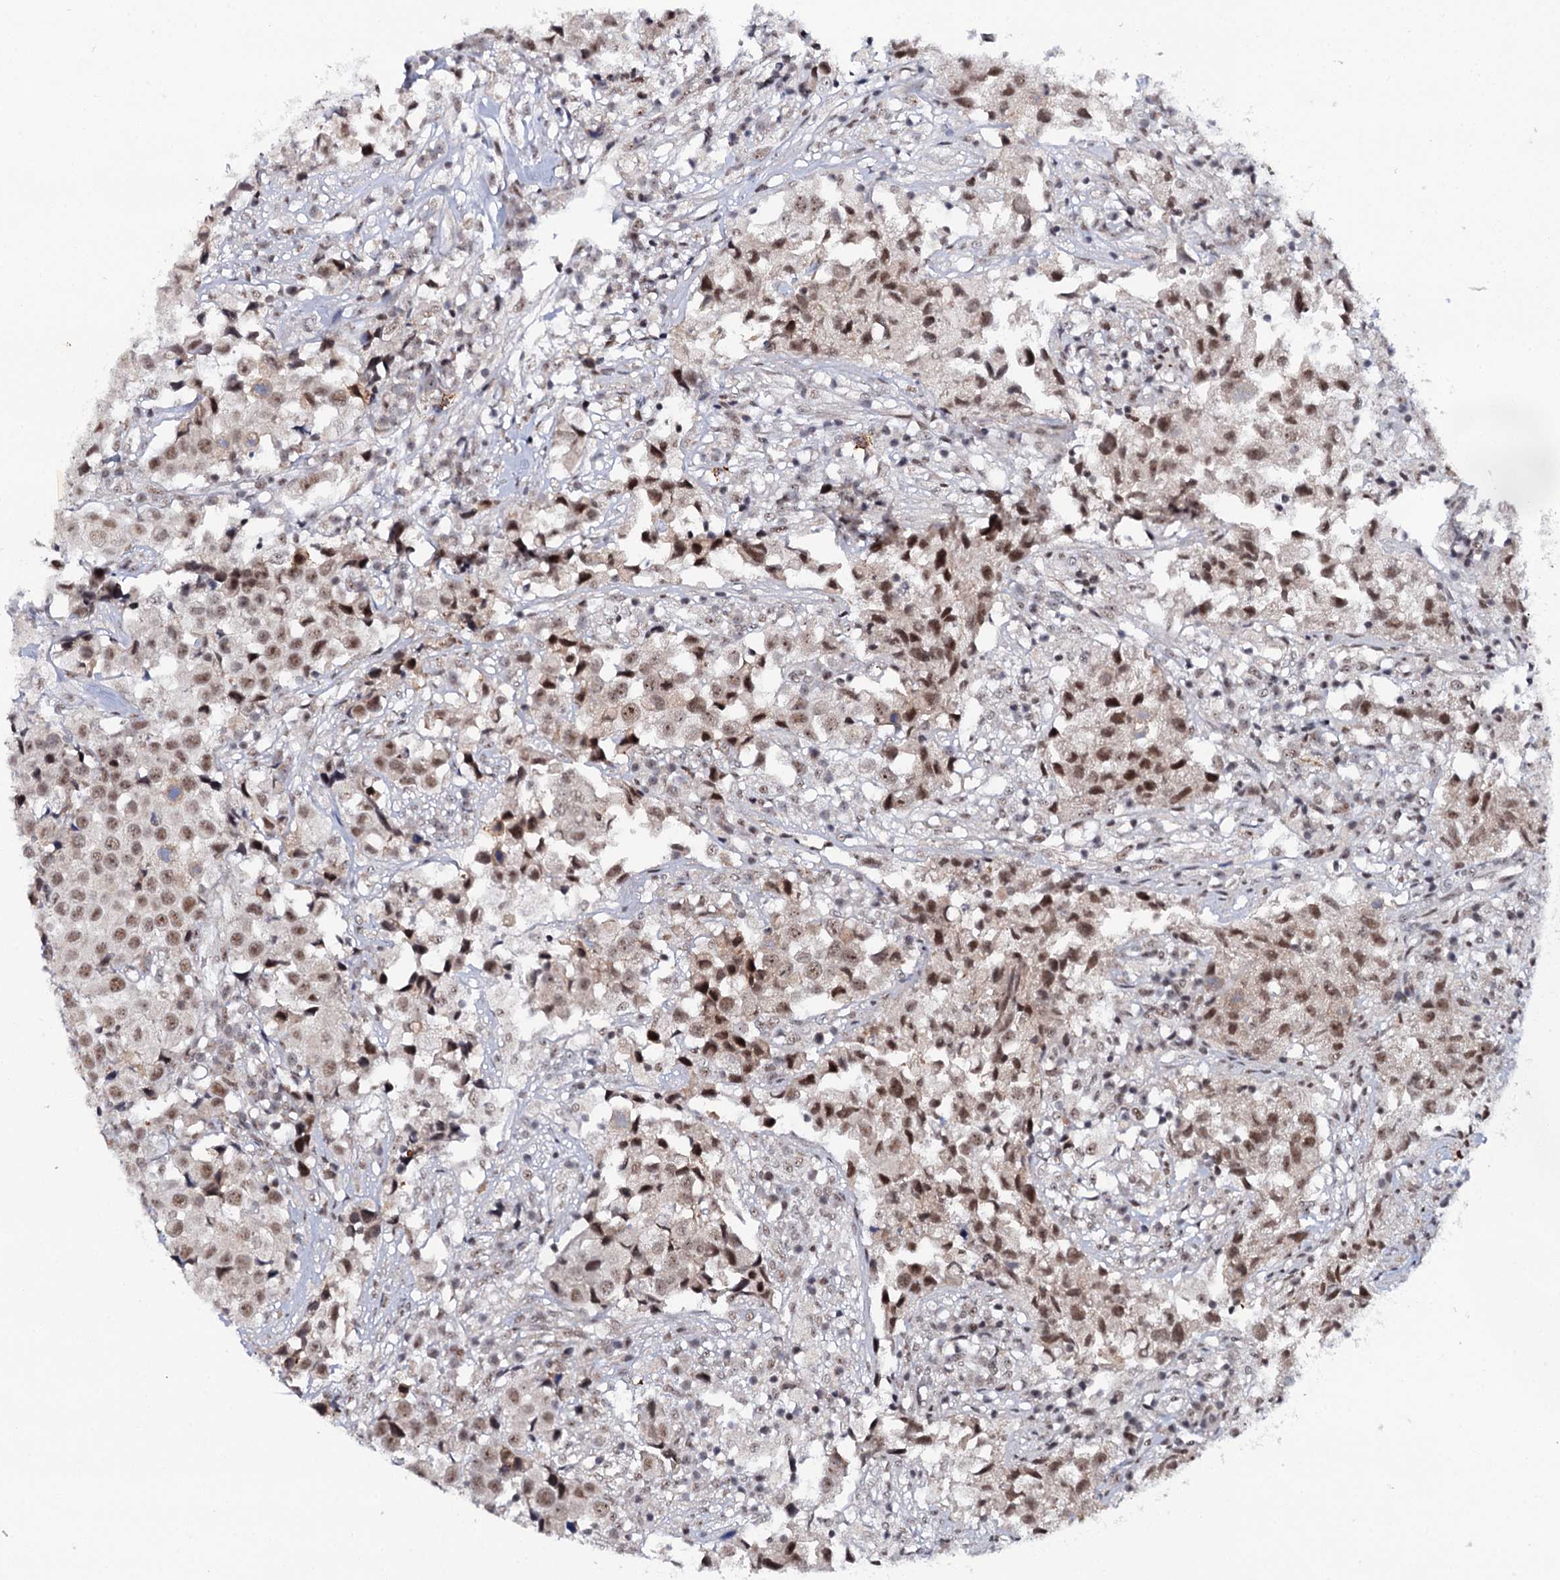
{"staining": {"intensity": "moderate", "quantity": ">75%", "location": "nuclear"}, "tissue": "urothelial cancer", "cell_type": "Tumor cells", "image_type": "cancer", "snomed": [{"axis": "morphology", "description": "Urothelial carcinoma, High grade"}, {"axis": "topography", "description": "Urinary bladder"}], "caption": "Immunohistochemical staining of urothelial cancer exhibits medium levels of moderate nuclear staining in about >75% of tumor cells.", "gene": "BUD13", "patient": {"sex": "female", "age": 75}}